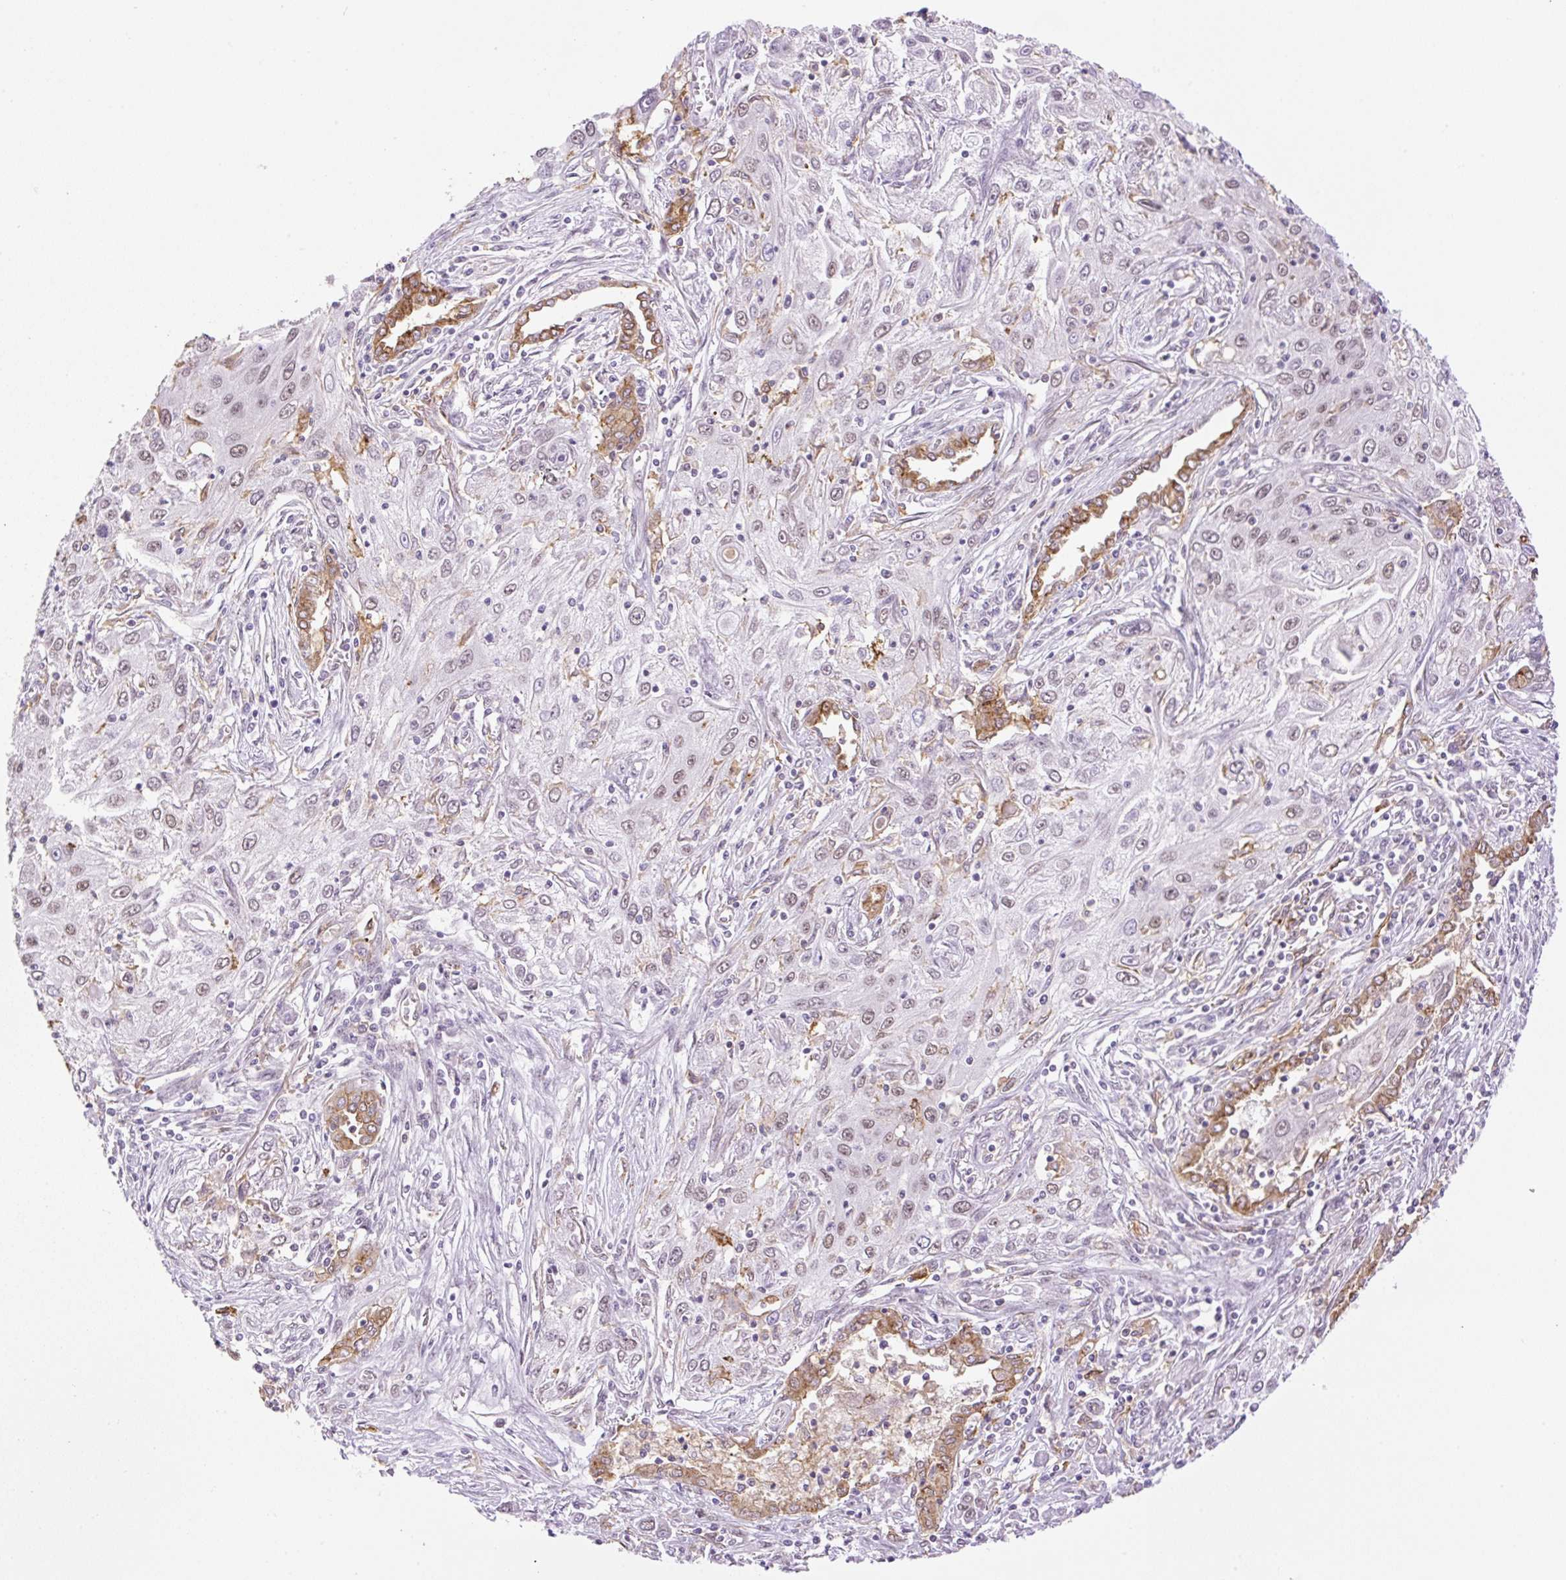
{"staining": {"intensity": "weak", "quantity": ">75%", "location": "nuclear"}, "tissue": "lung cancer", "cell_type": "Tumor cells", "image_type": "cancer", "snomed": [{"axis": "morphology", "description": "Squamous cell carcinoma, NOS"}, {"axis": "topography", "description": "Lung"}], "caption": "Immunohistochemistry (DAB) staining of human lung cancer (squamous cell carcinoma) reveals weak nuclear protein positivity in approximately >75% of tumor cells. (brown staining indicates protein expression, while blue staining denotes nuclei).", "gene": "PALM3", "patient": {"sex": "female", "age": 69}}